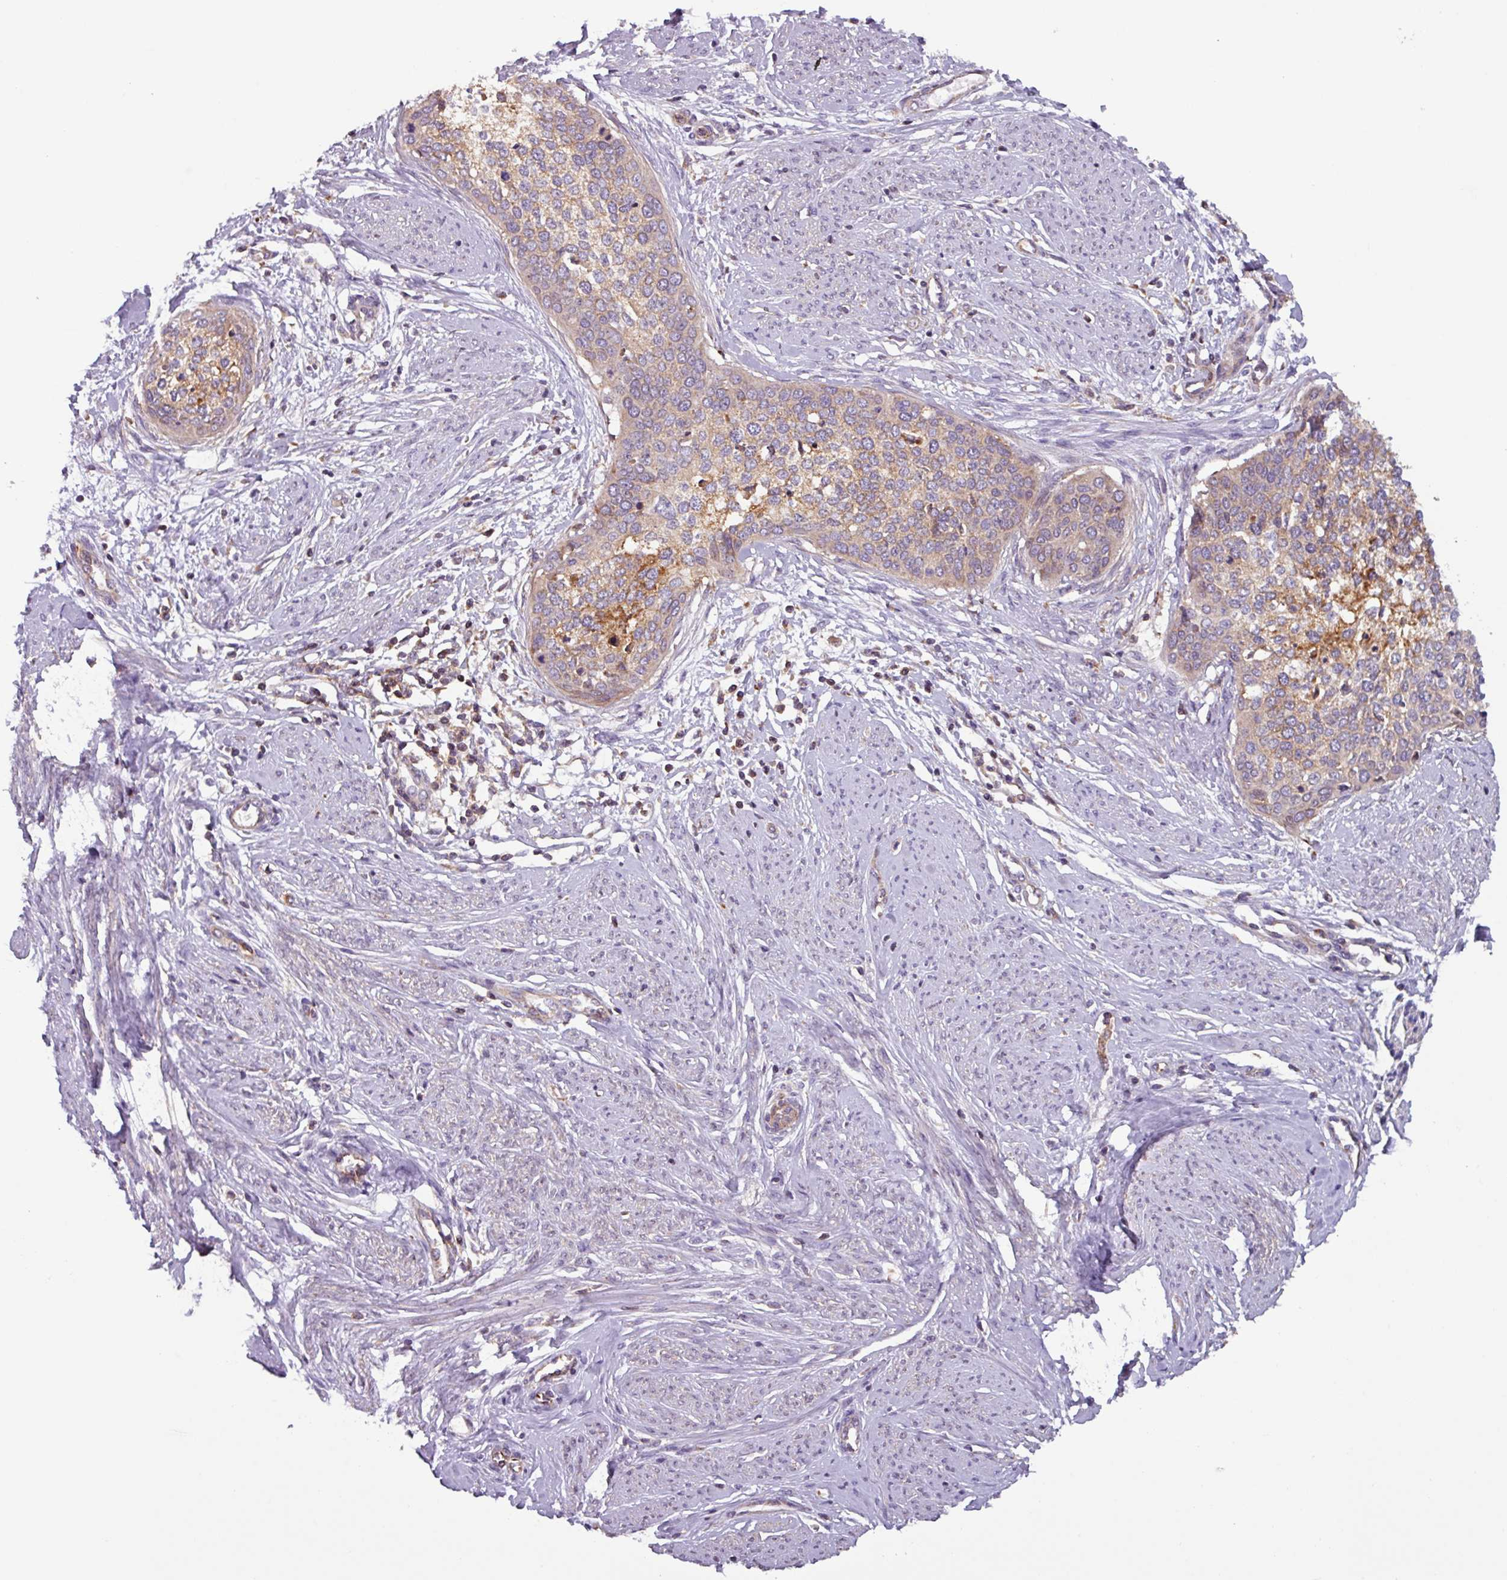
{"staining": {"intensity": "weak", "quantity": ">75%", "location": "cytoplasmic/membranous"}, "tissue": "cervical cancer", "cell_type": "Tumor cells", "image_type": "cancer", "snomed": [{"axis": "morphology", "description": "Squamous cell carcinoma, NOS"}, {"axis": "topography", "description": "Cervix"}], "caption": "Immunohistochemical staining of human cervical cancer (squamous cell carcinoma) reveals weak cytoplasmic/membranous protein positivity in approximately >75% of tumor cells.", "gene": "PLEKHD1", "patient": {"sex": "female", "age": 37}}